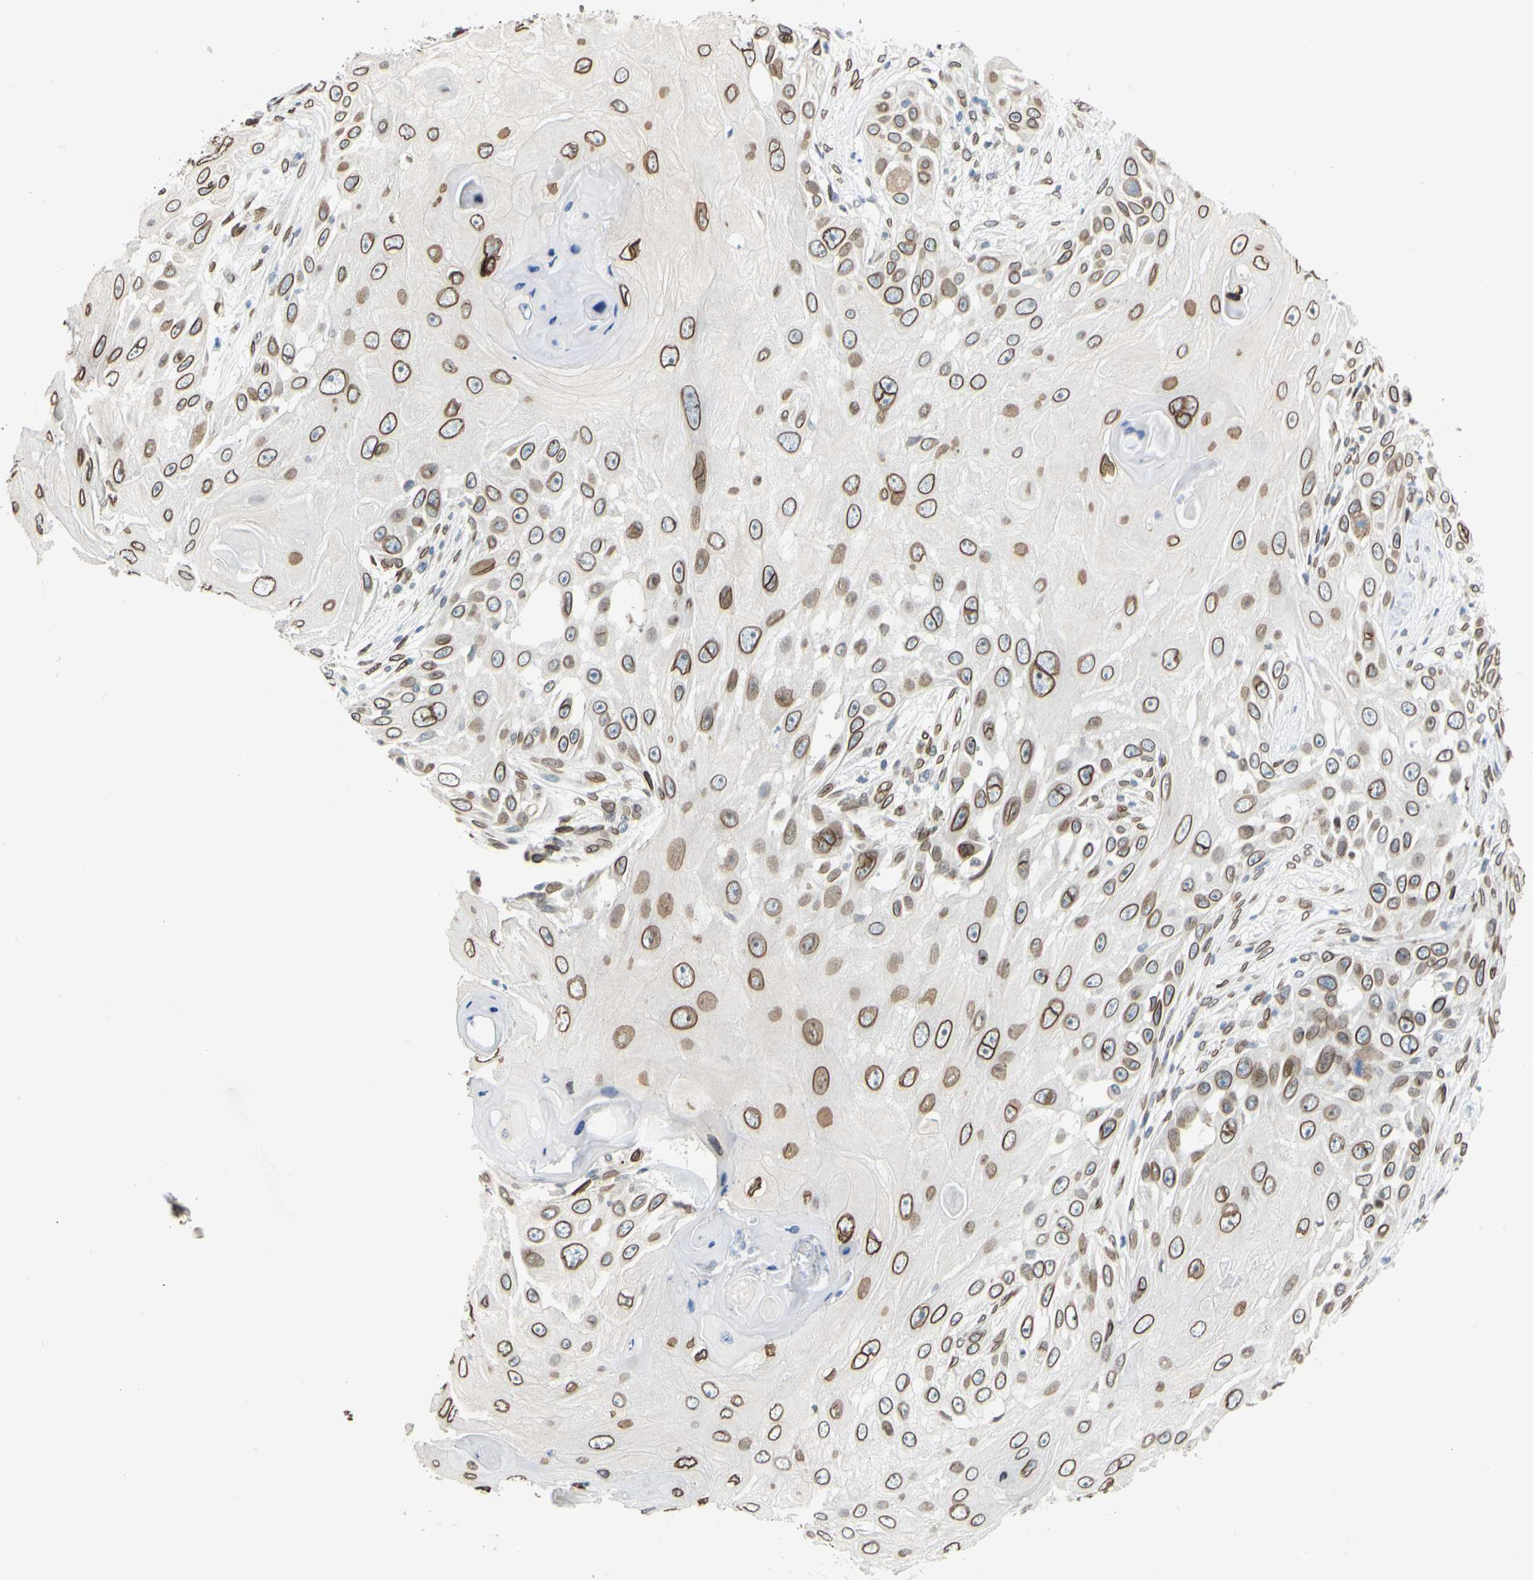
{"staining": {"intensity": "strong", "quantity": ">75%", "location": "cytoplasmic/membranous,nuclear"}, "tissue": "skin cancer", "cell_type": "Tumor cells", "image_type": "cancer", "snomed": [{"axis": "morphology", "description": "Squamous cell carcinoma, NOS"}, {"axis": "topography", "description": "Skin"}], "caption": "There is high levels of strong cytoplasmic/membranous and nuclear staining in tumor cells of squamous cell carcinoma (skin), as demonstrated by immunohistochemical staining (brown color).", "gene": "SUN1", "patient": {"sex": "female", "age": 44}}